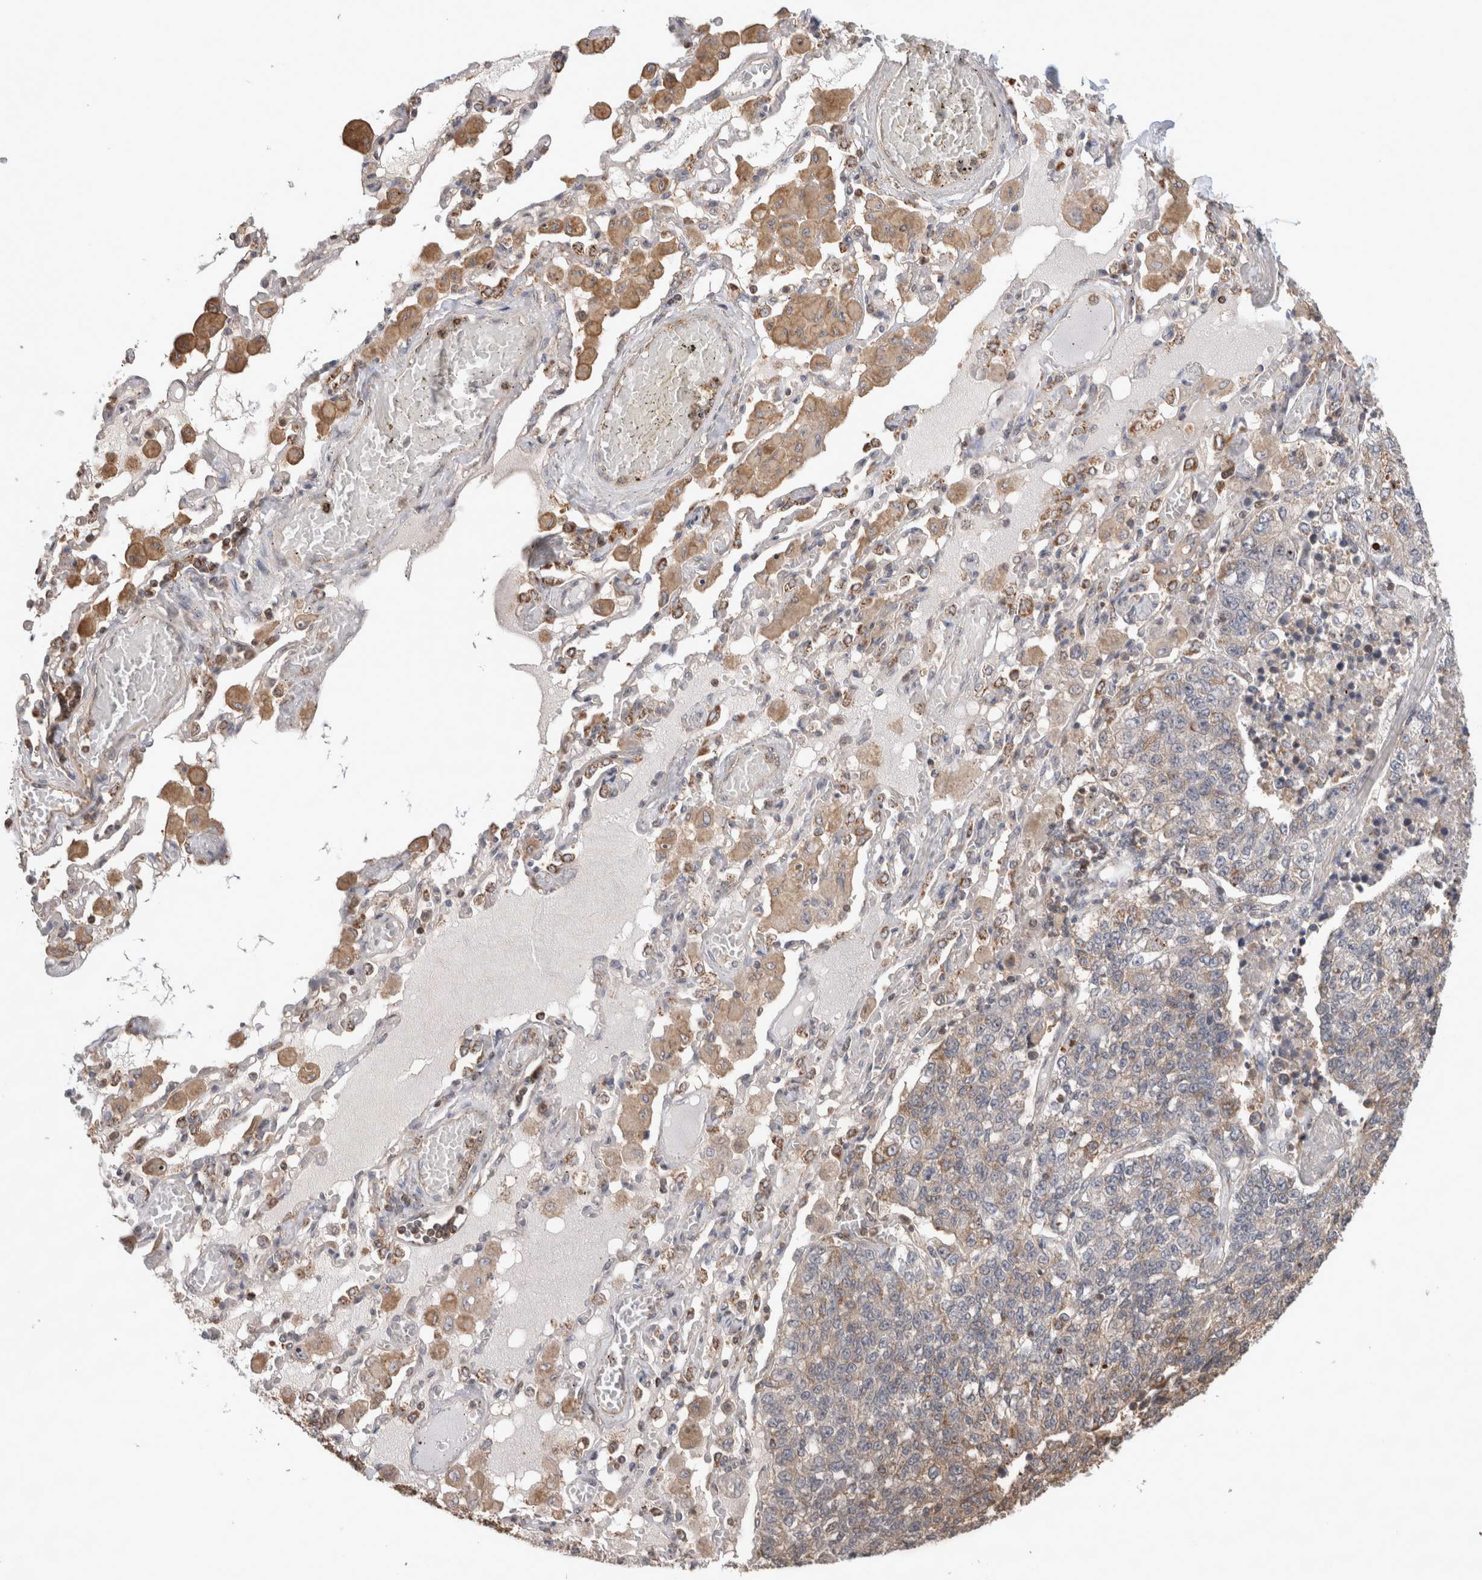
{"staining": {"intensity": "weak", "quantity": "25%-75%", "location": "cytoplasmic/membranous"}, "tissue": "lung cancer", "cell_type": "Tumor cells", "image_type": "cancer", "snomed": [{"axis": "morphology", "description": "Adenocarcinoma, NOS"}, {"axis": "topography", "description": "Lung"}], "caption": "Weak cytoplasmic/membranous protein staining is seen in about 25%-75% of tumor cells in adenocarcinoma (lung). The protein of interest is stained brown, and the nuclei are stained in blue (DAB (3,3'-diaminobenzidine) IHC with brightfield microscopy, high magnification).", "gene": "IMMP2L", "patient": {"sex": "male", "age": 49}}